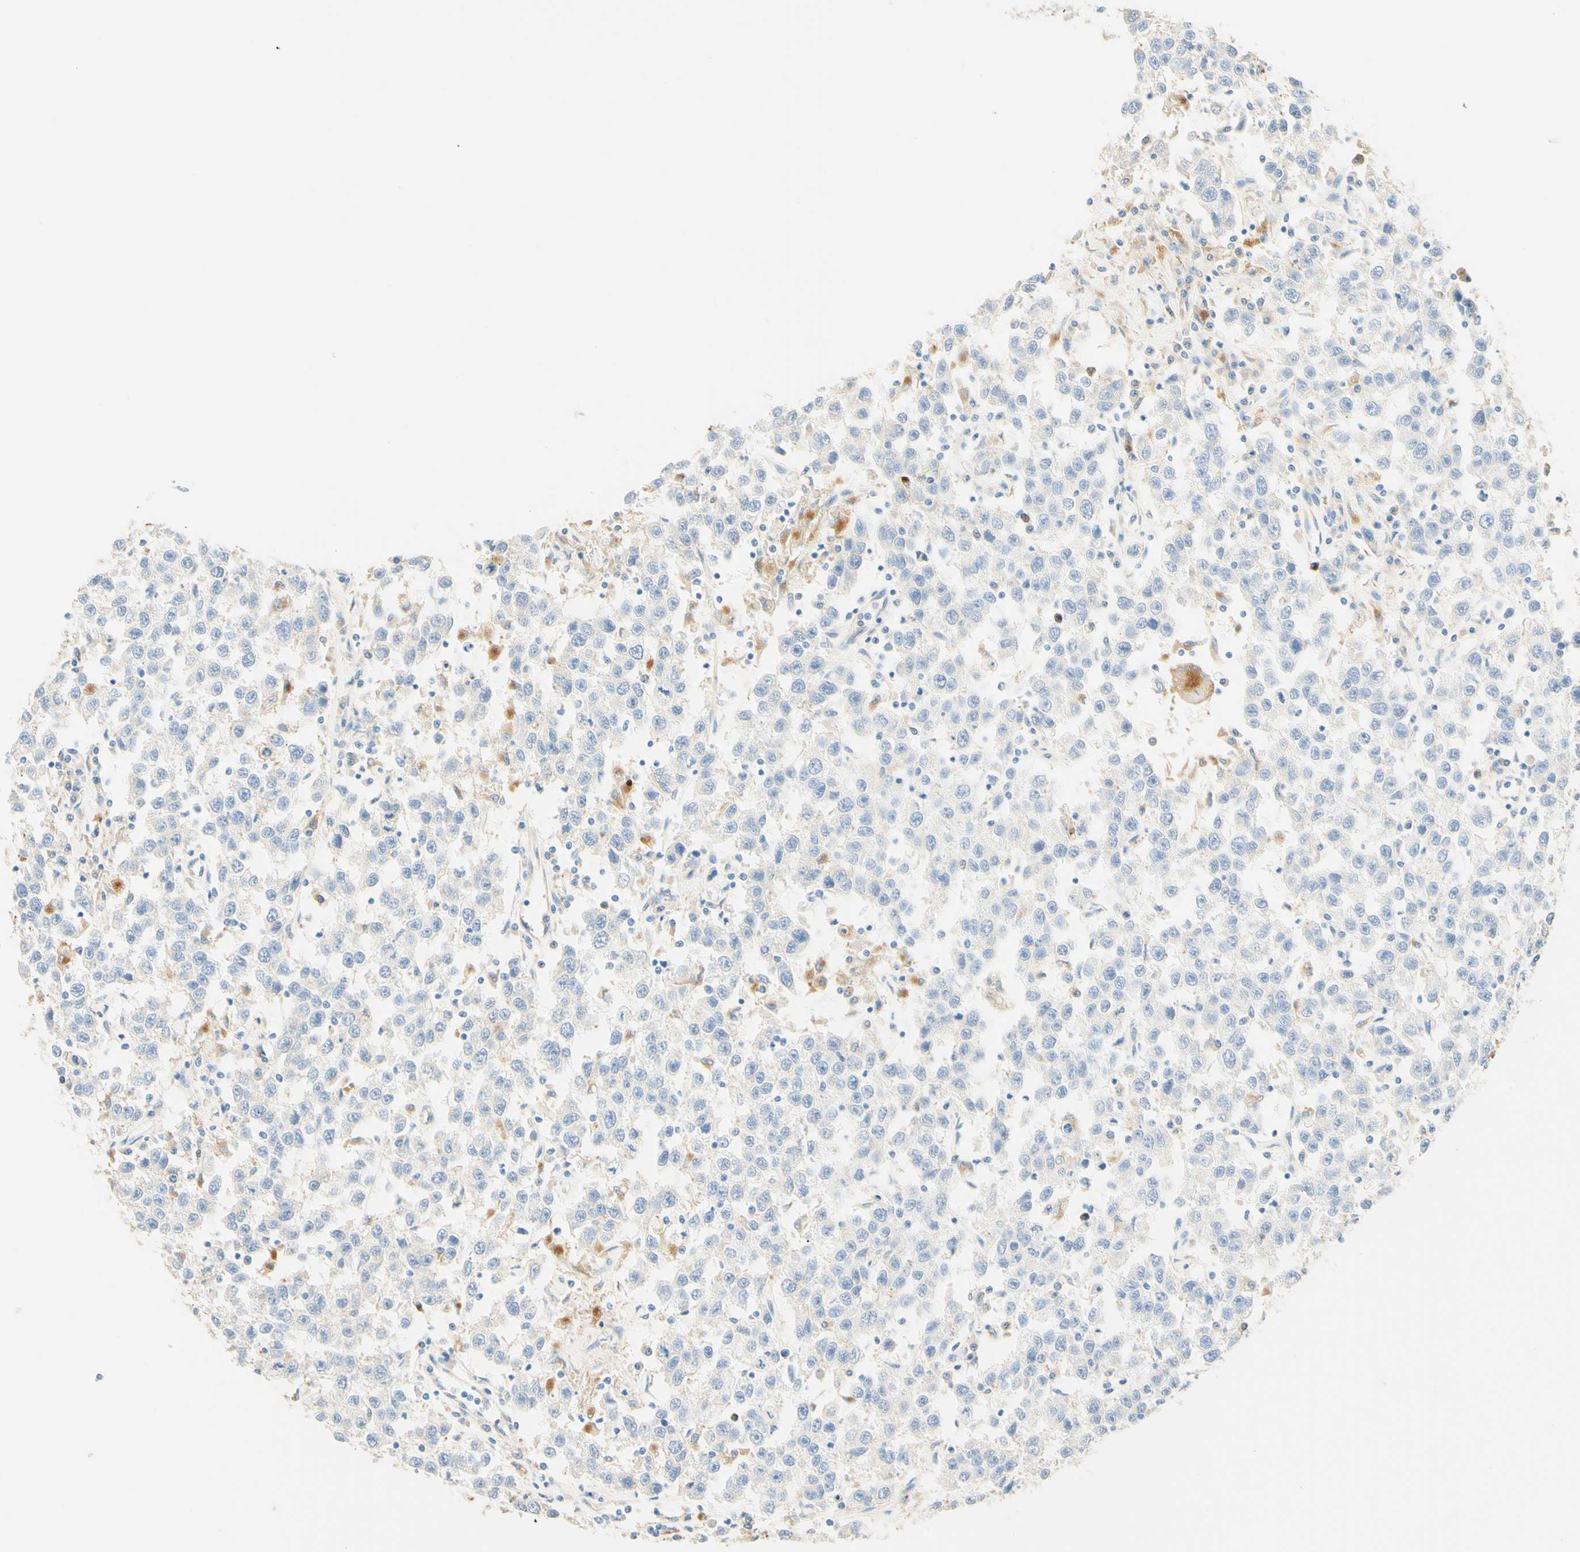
{"staining": {"intensity": "negative", "quantity": "none", "location": "none"}, "tissue": "testis cancer", "cell_type": "Tumor cells", "image_type": "cancer", "snomed": [{"axis": "morphology", "description": "Seminoma, NOS"}, {"axis": "topography", "description": "Testis"}], "caption": "Human testis cancer (seminoma) stained for a protein using immunohistochemistry demonstrates no positivity in tumor cells.", "gene": "CD63", "patient": {"sex": "male", "age": 41}}